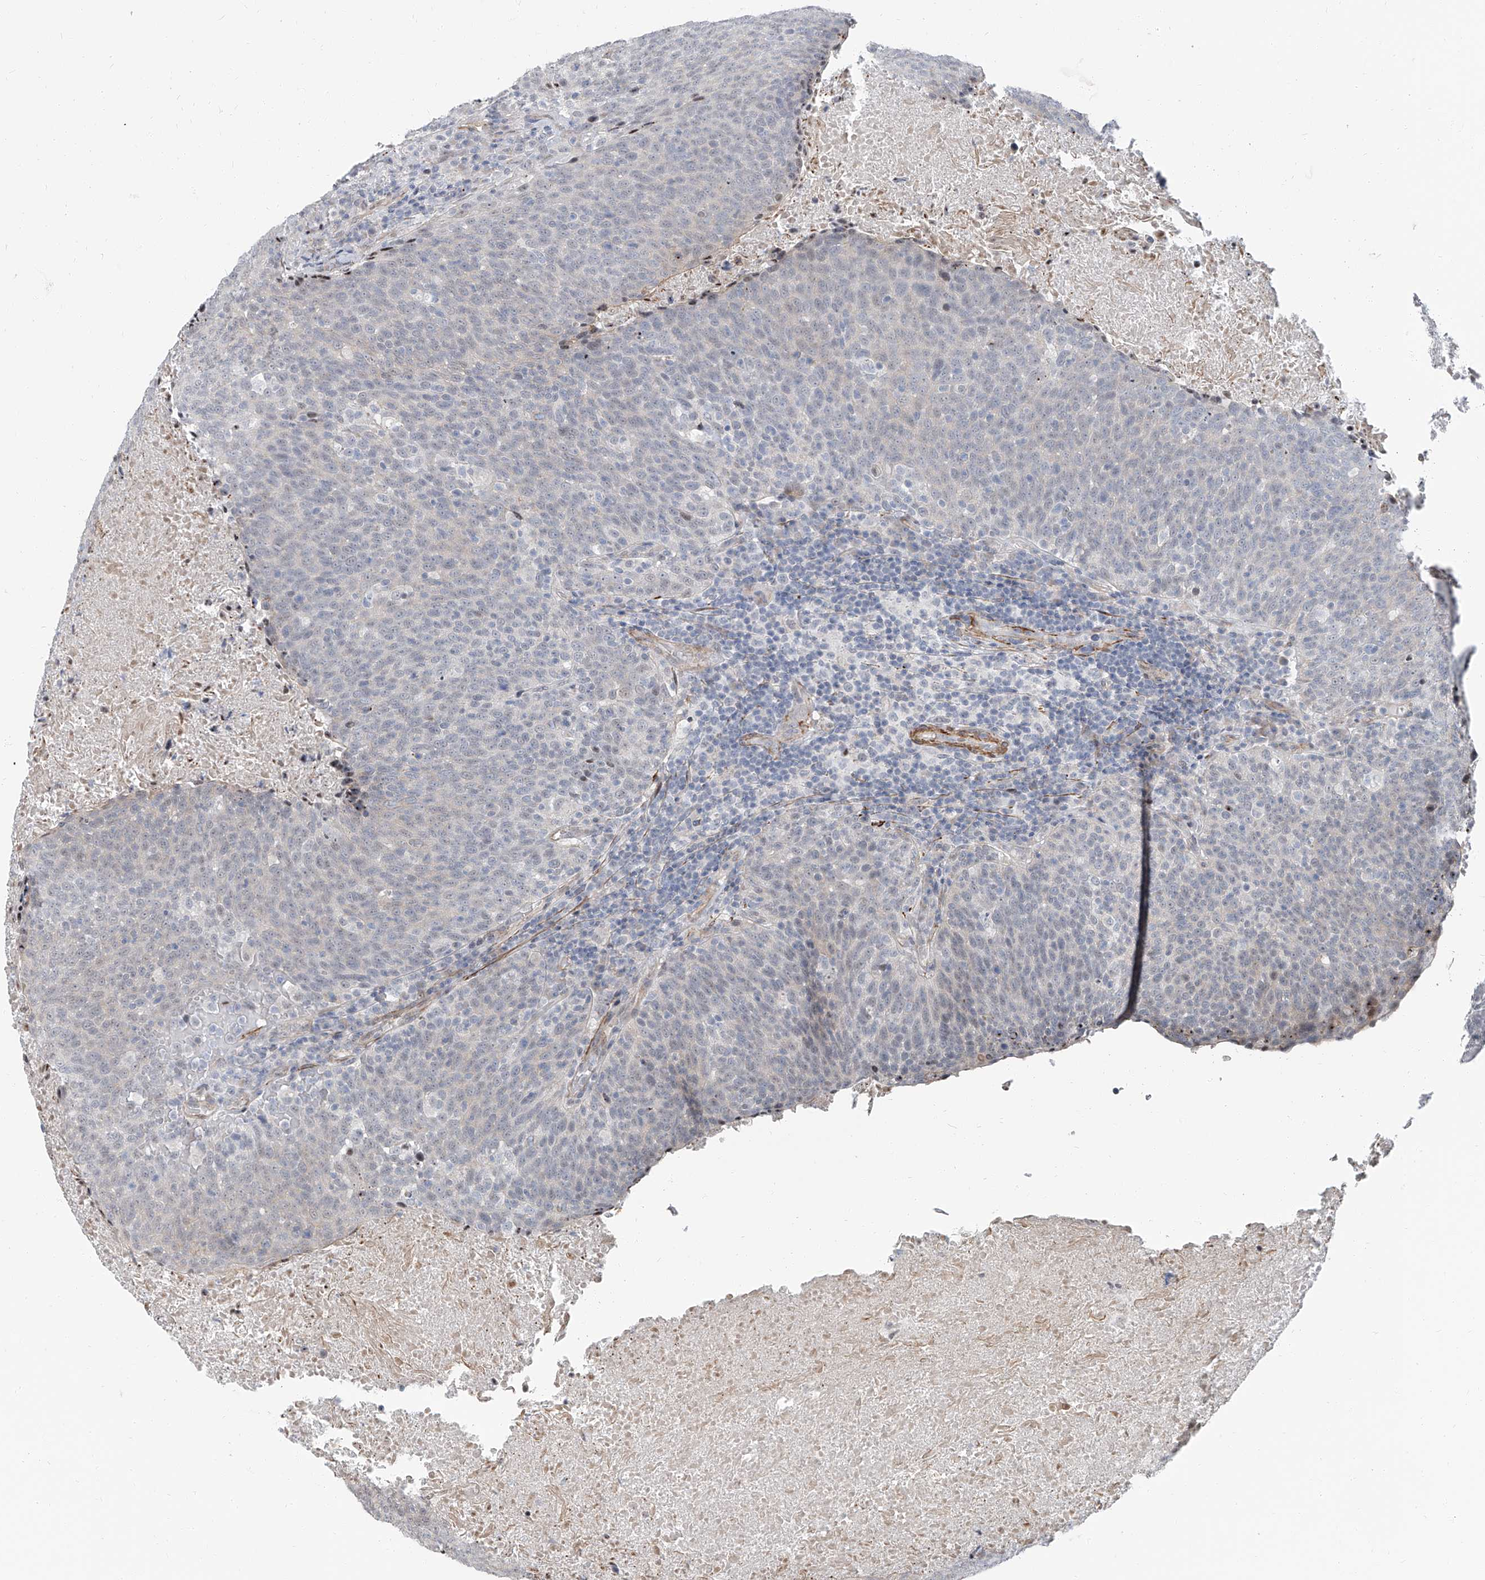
{"staining": {"intensity": "negative", "quantity": "none", "location": "none"}, "tissue": "head and neck cancer", "cell_type": "Tumor cells", "image_type": "cancer", "snomed": [{"axis": "morphology", "description": "Squamous cell carcinoma, NOS"}, {"axis": "morphology", "description": "Squamous cell carcinoma, metastatic, NOS"}, {"axis": "topography", "description": "Lymph node"}, {"axis": "topography", "description": "Head-Neck"}], "caption": "Tumor cells are negative for brown protein staining in squamous cell carcinoma (head and neck).", "gene": "TXLNB", "patient": {"sex": "male", "age": 62}}